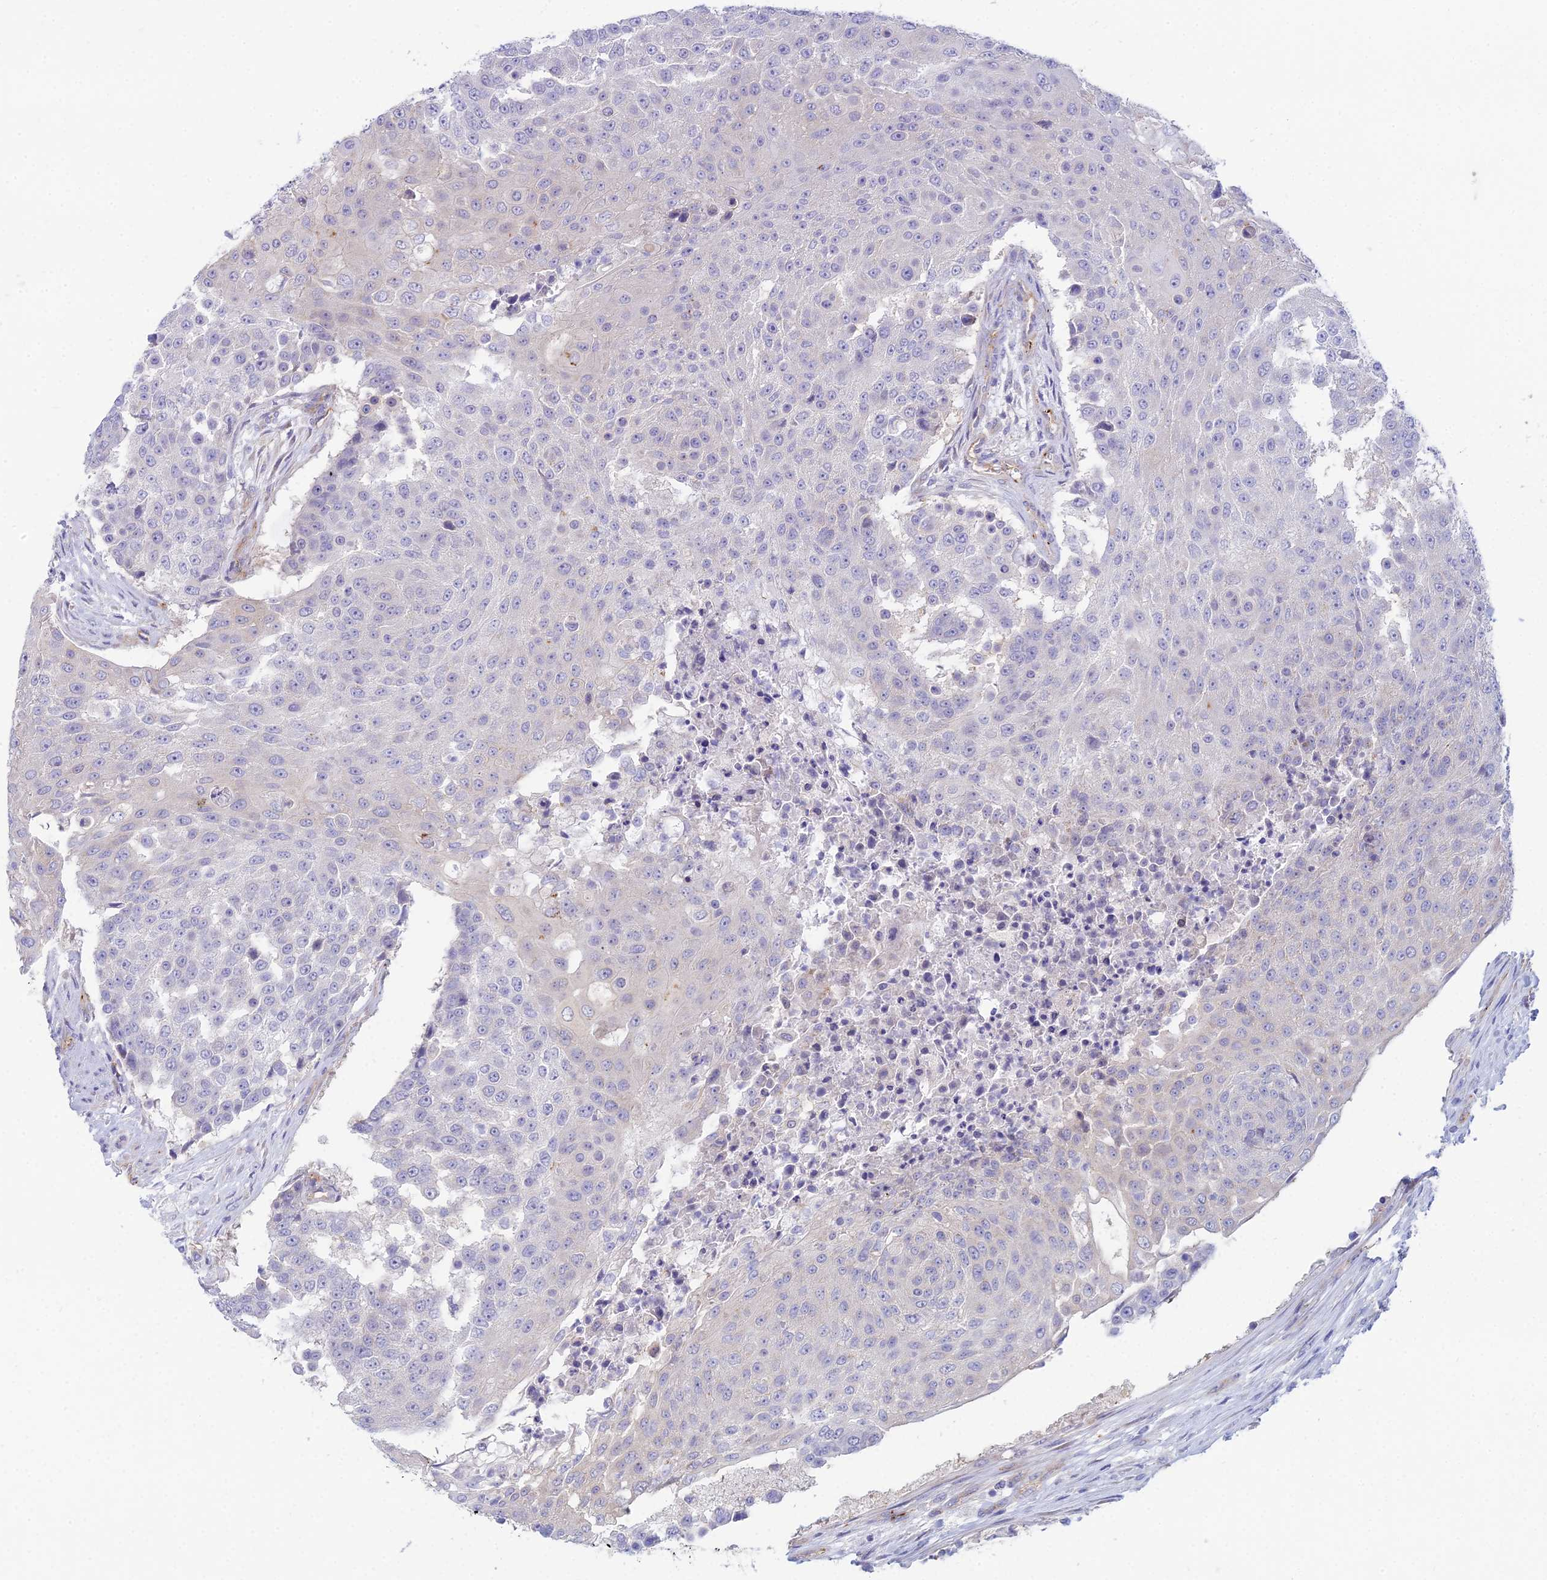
{"staining": {"intensity": "negative", "quantity": "none", "location": "none"}, "tissue": "urothelial cancer", "cell_type": "Tumor cells", "image_type": "cancer", "snomed": [{"axis": "morphology", "description": "Urothelial carcinoma, High grade"}, {"axis": "topography", "description": "Urinary bladder"}], "caption": "Tumor cells are negative for brown protein staining in urothelial cancer.", "gene": "ZNF564", "patient": {"sex": "female", "age": 63}}